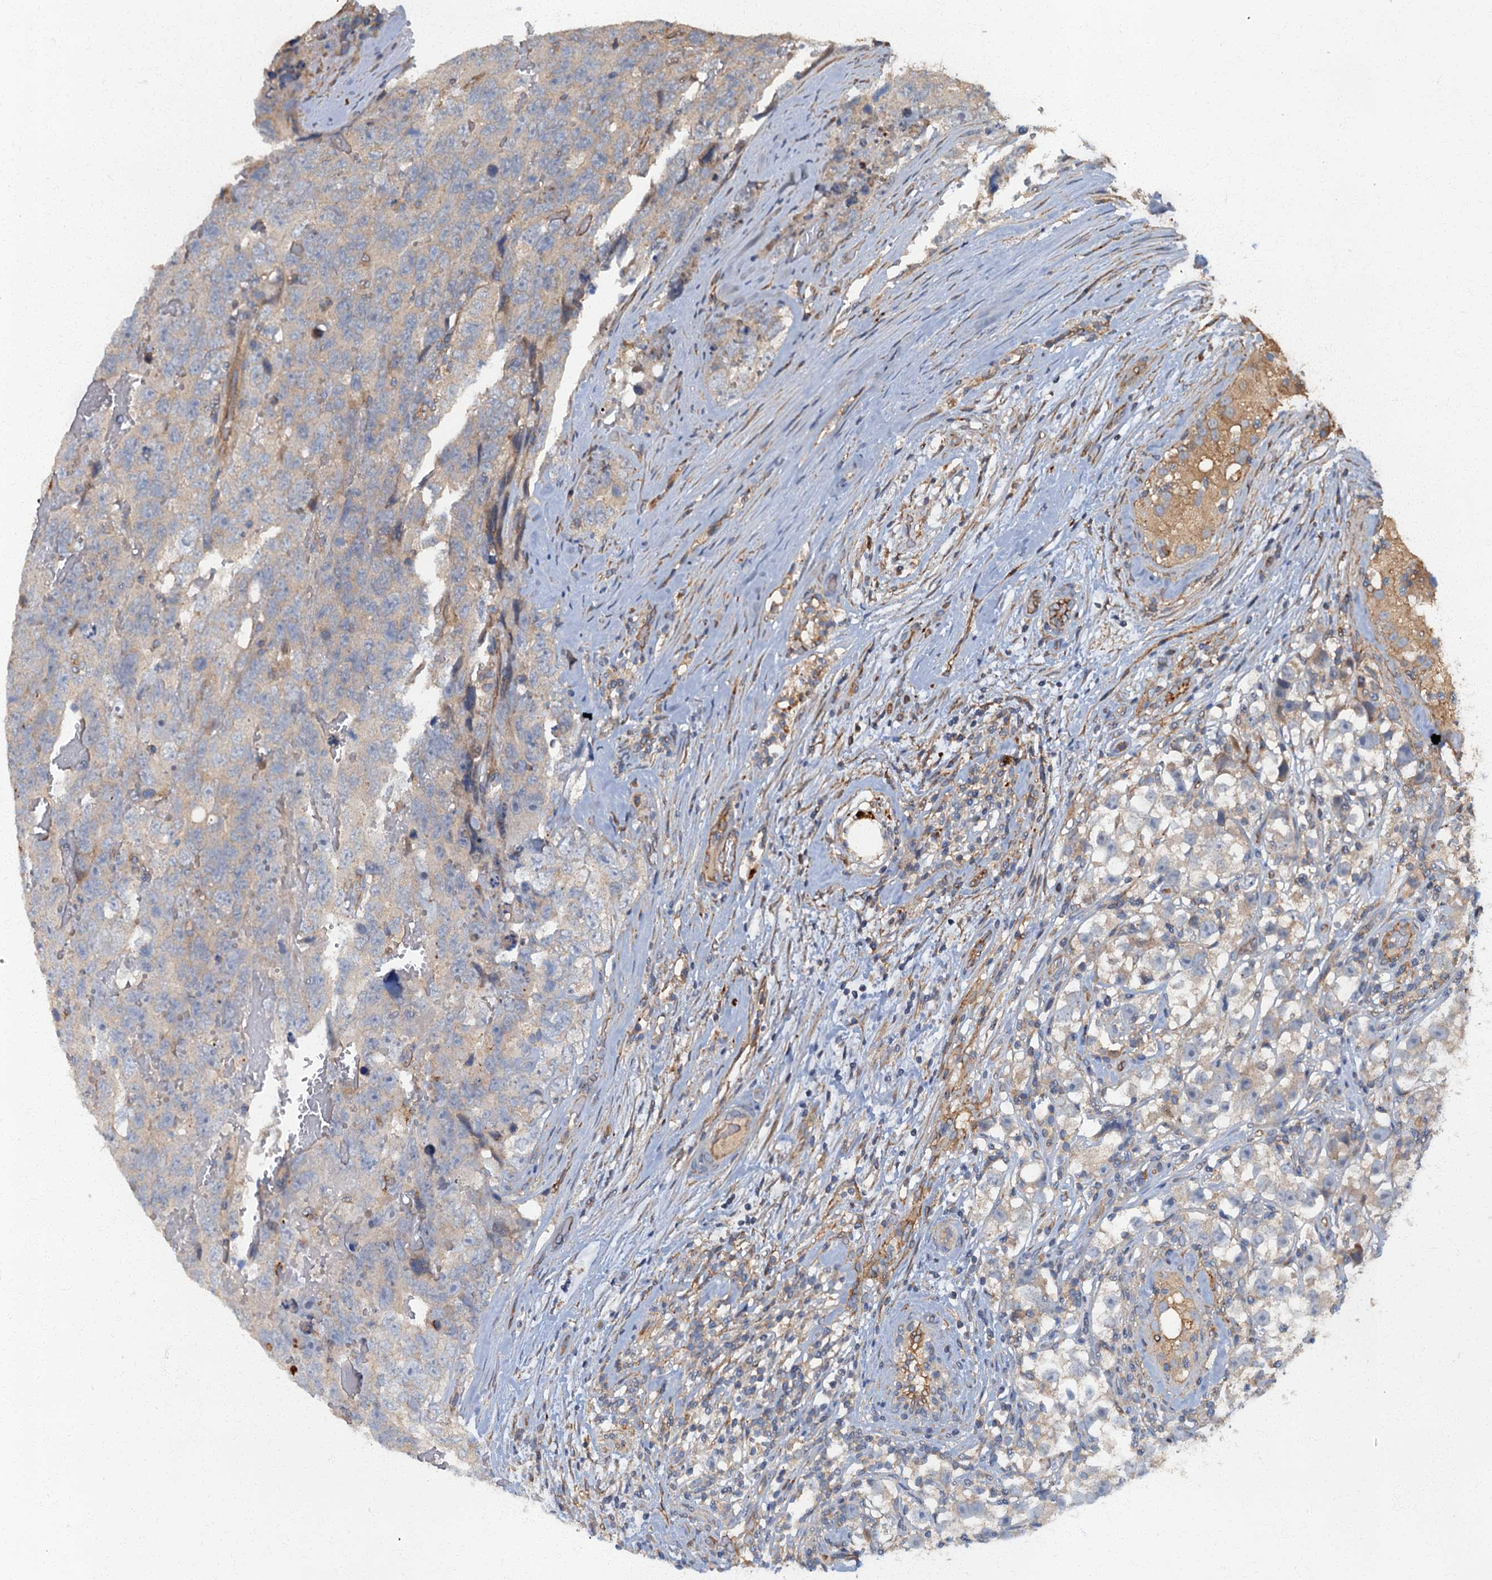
{"staining": {"intensity": "negative", "quantity": "none", "location": "none"}, "tissue": "testis cancer", "cell_type": "Tumor cells", "image_type": "cancer", "snomed": [{"axis": "morphology", "description": "Carcinoma, Embryonal, NOS"}, {"axis": "topography", "description": "Testis"}], "caption": "An immunohistochemistry histopathology image of embryonal carcinoma (testis) is shown. There is no staining in tumor cells of embryonal carcinoma (testis). (DAB immunohistochemistry with hematoxylin counter stain).", "gene": "ARL11", "patient": {"sex": "male", "age": 45}}